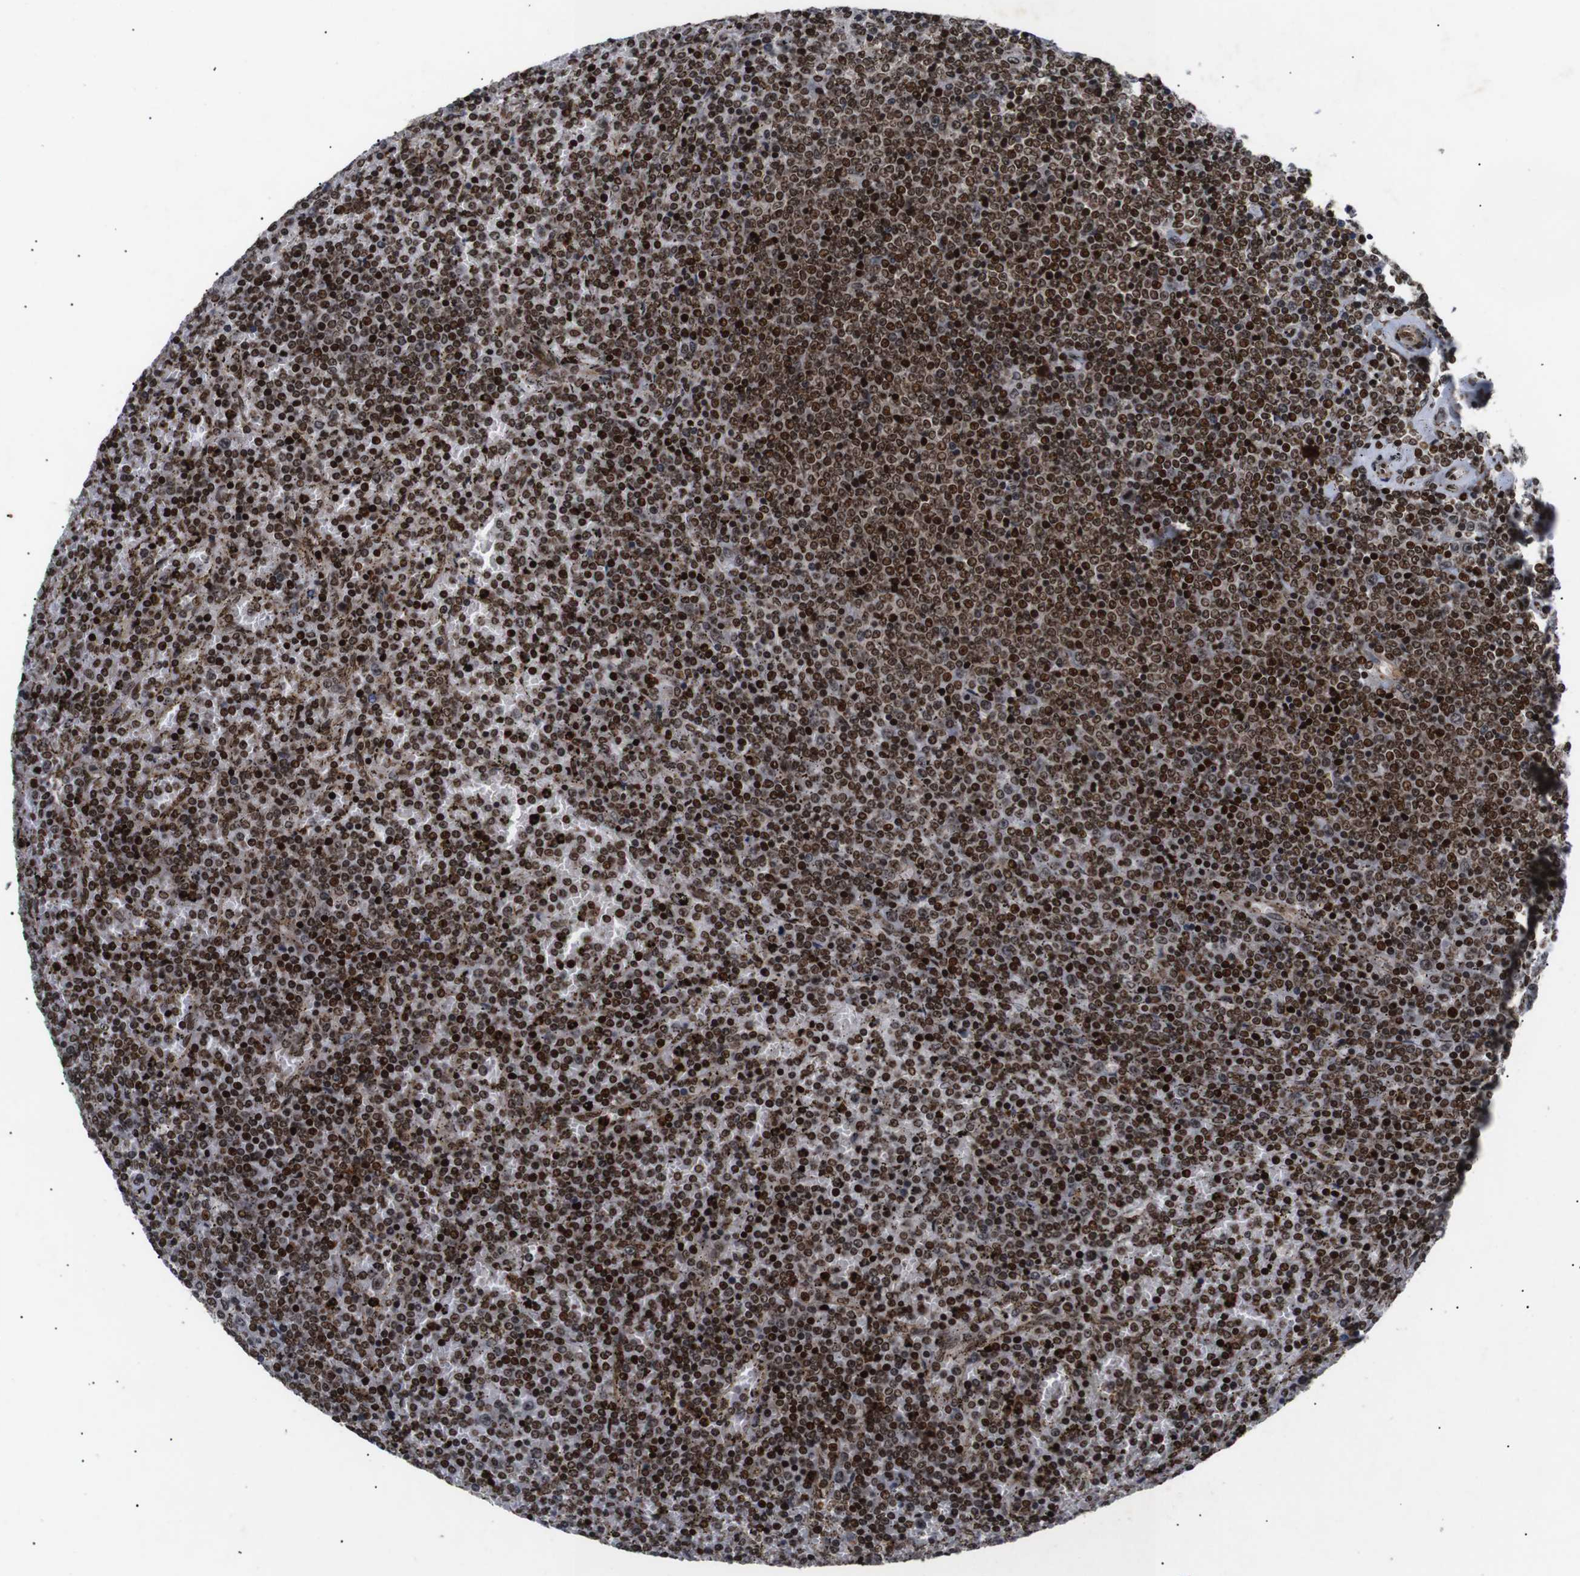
{"staining": {"intensity": "strong", "quantity": ">75%", "location": "nuclear"}, "tissue": "lymphoma", "cell_type": "Tumor cells", "image_type": "cancer", "snomed": [{"axis": "morphology", "description": "Malignant lymphoma, non-Hodgkin's type, Low grade"}, {"axis": "topography", "description": "Spleen"}], "caption": "Protein positivity by immunohistochemistry demonstrates strong nuclear expression in about >75% of tumor cells in malignant lymphoma, non-Hodgkin's type (low-grade). (Brightfield microscopy of DAB IHC at high magnification).", "gene": "KIF23", "patient": {"sex": "female", "age": 77}}